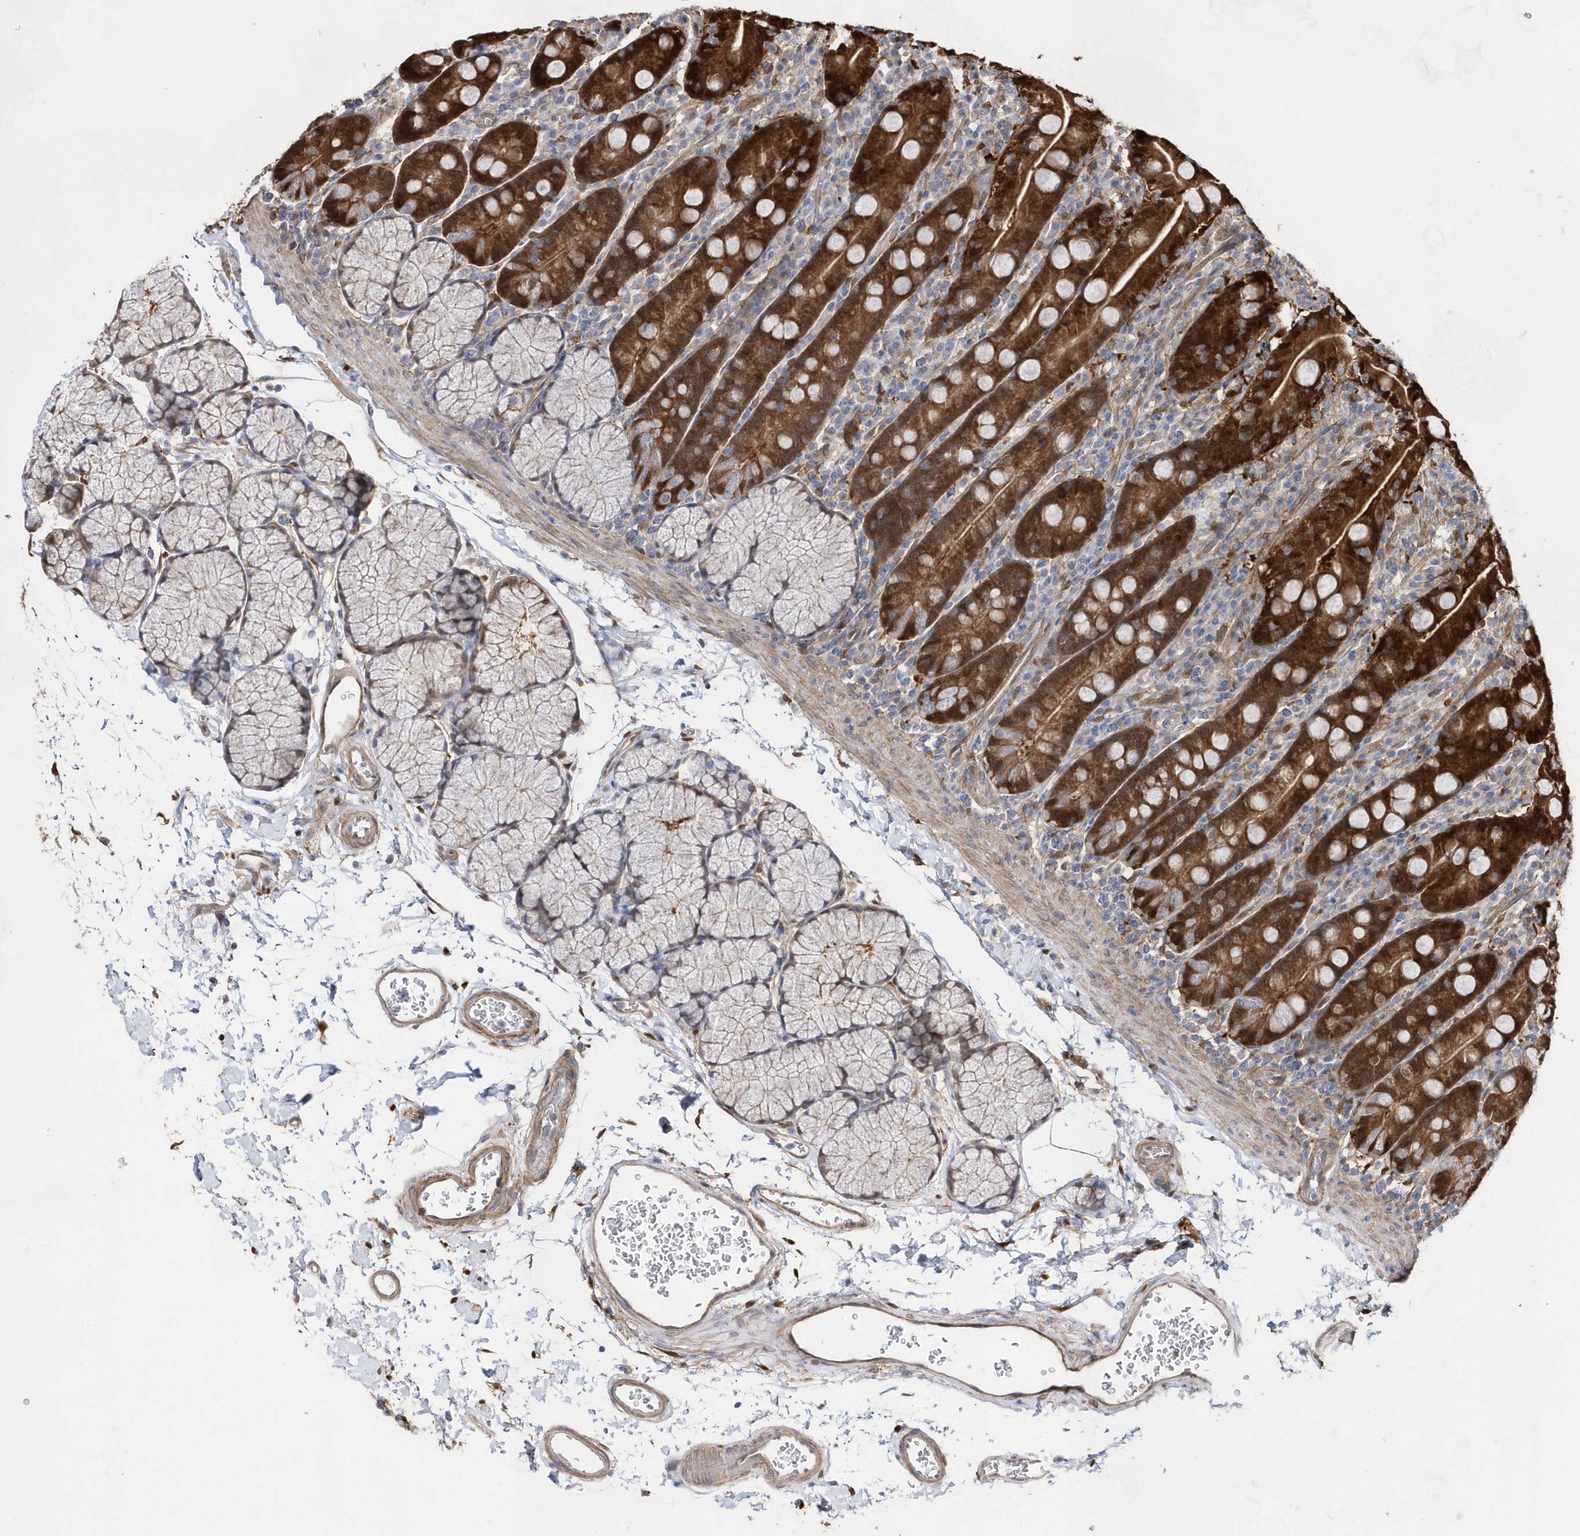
{"staining": {"intensity": "strong", "quantity": ">75%", "location": "cytoplasmic/membranous,nuclear"}, "tissue": "duodenum", "cell_type": "Glandular cells", "image_type": "normal", "snomed": [{"axis": "morphology", "description": "Normal tissue, NOS"}, {"axis": "topography", "description": "Duodenum"}], "caption": "Immunohistochemical staining of unremarkable human duodenum displays high levels of strong cytoplasmic/membranous,nuclear positivity in approximately >75% of glandular cells.", "gene": "BDH2", "patient": {"sex": "male", "age": 35}}